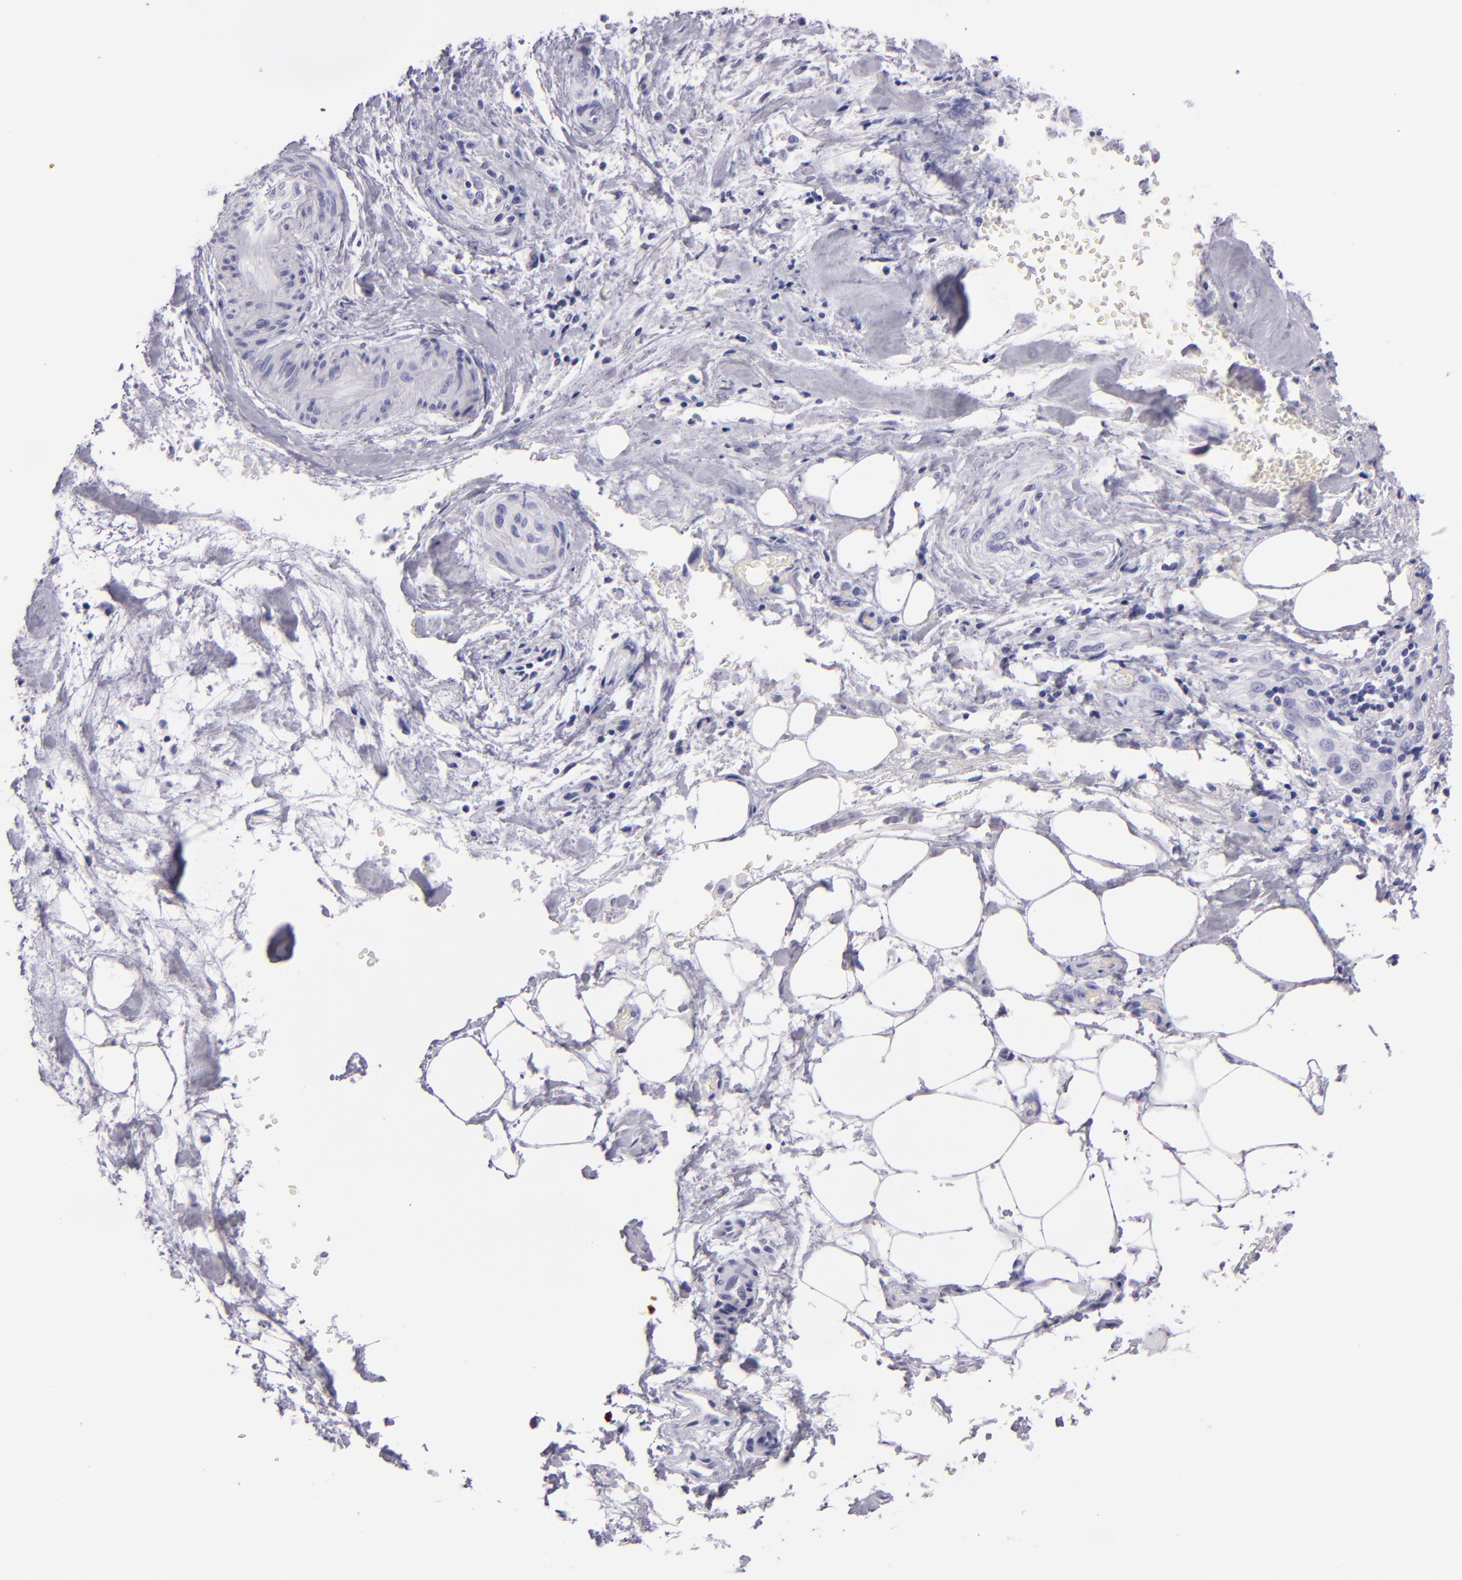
{"staining": {"intensity": "negative", "quantity": "none", "location": "none"}, "tissue": "liver cancer", "cell_type": "Tumor cells", "image_type": "cancer", "snomed": [{"axis": "morphology", "description": "Cholangiocarcinoma"}, {"axis": "topography", "description": "Liver"}], "caption": "IHC image of human liver cholangiocarcinoma stained for a protein (brown), which reveals no positivity in tumor cells.", "gene": "MUC5AC", "patient": {"sex": "male", "age": 58}}